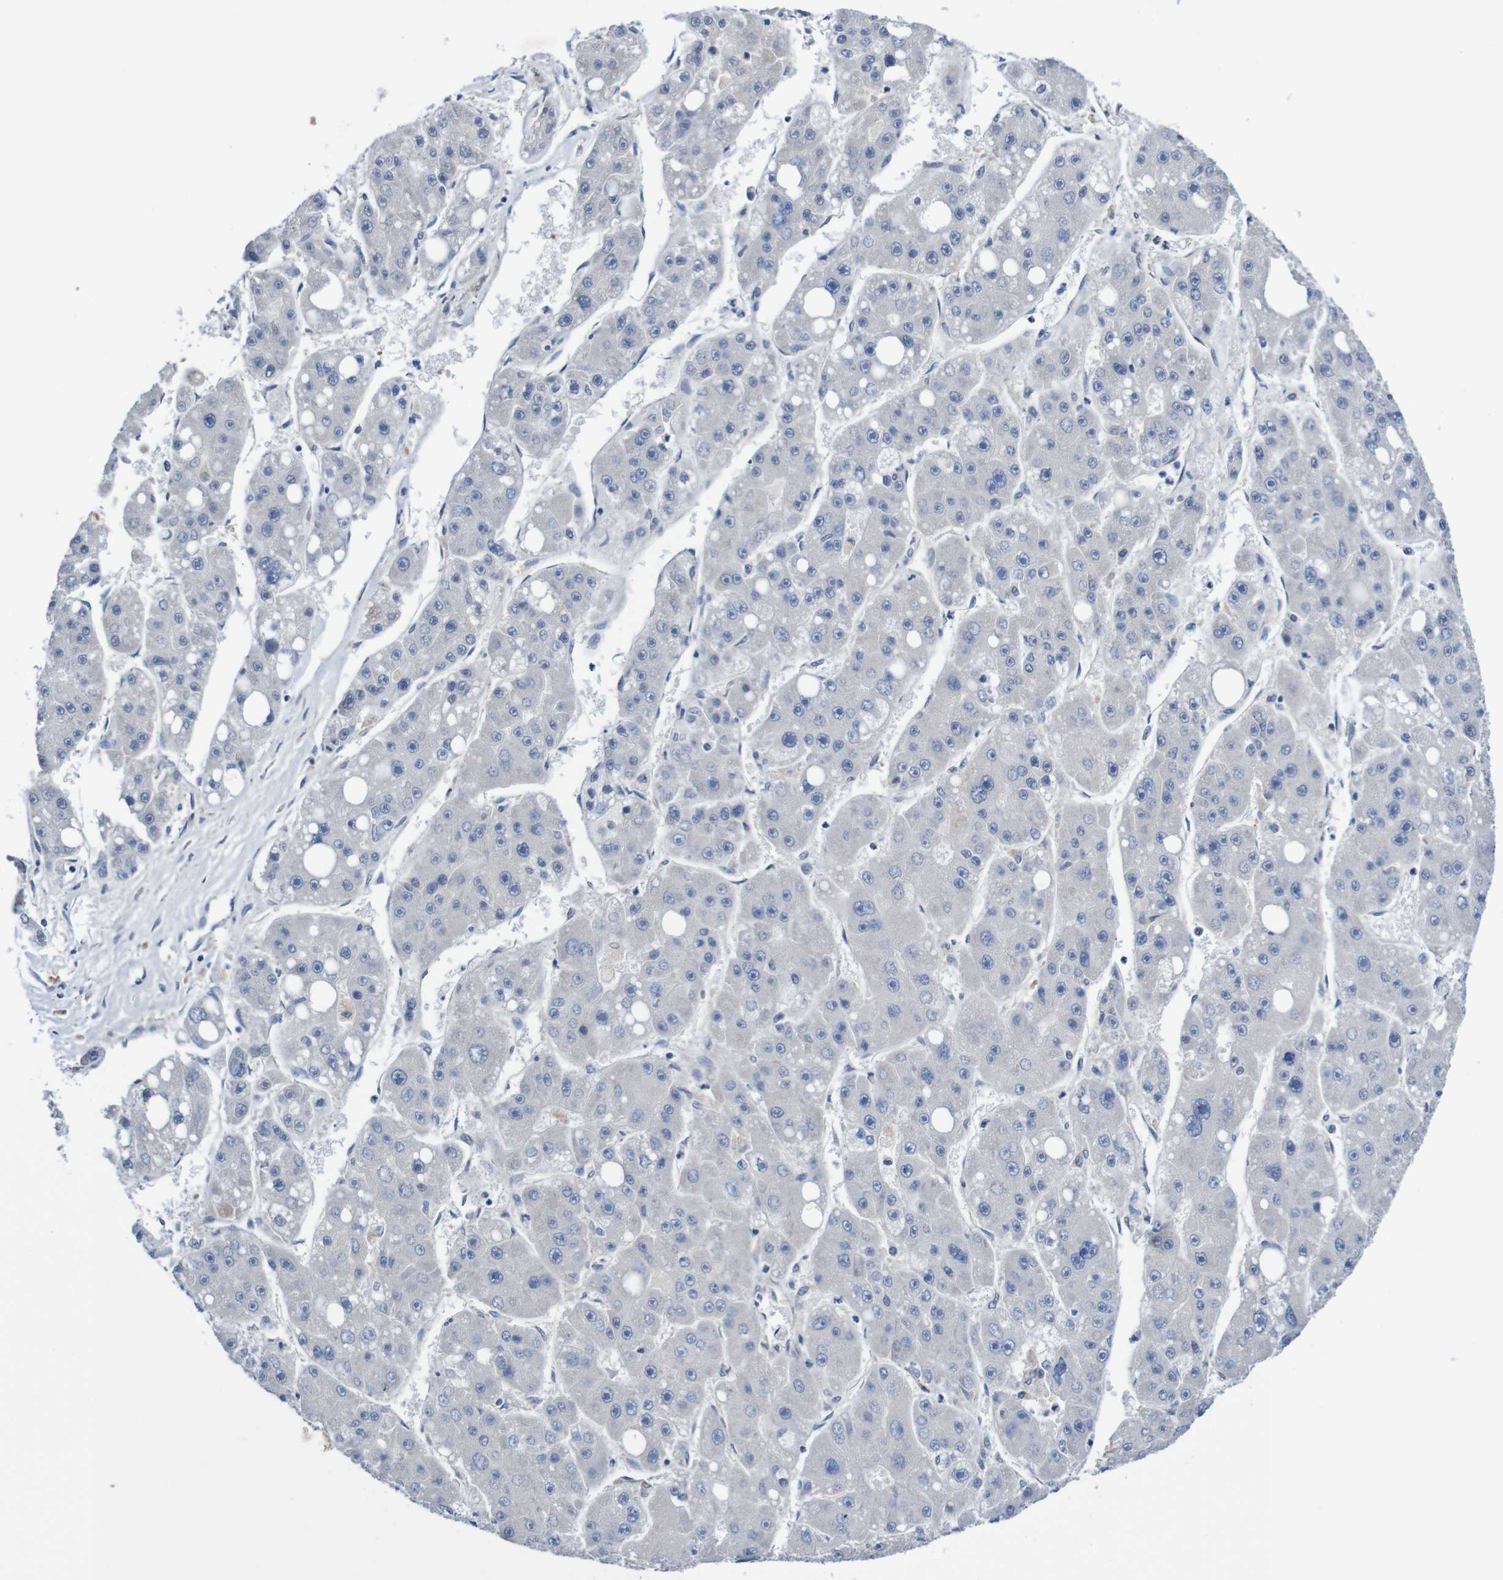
{"staining": {"intensity": "negative", "quantity": "none", "location": "none"}, "tissue": "liver cancer", "cell_type": "Tumor cells", "image_type": "cancer", "snomed": [{"axis": "morphology", "description": "Carcinoma, Hepatocellular, NOS"}, {"axis": "topography", "description": "Liver"}], "caption": "Immunohistochemistry photomicrograph of human liver hepatocellular carcinoma stained for a protein (brown), which demonstrates no expression in tumor cells. Brightfield microscopy of immunohistochemistry (IHC) stained with DAB (brown) and hematoxylin (blue), captured at high magnification.", "gene": "CPED1", "patient": {"sex": "female", "age": 61}}